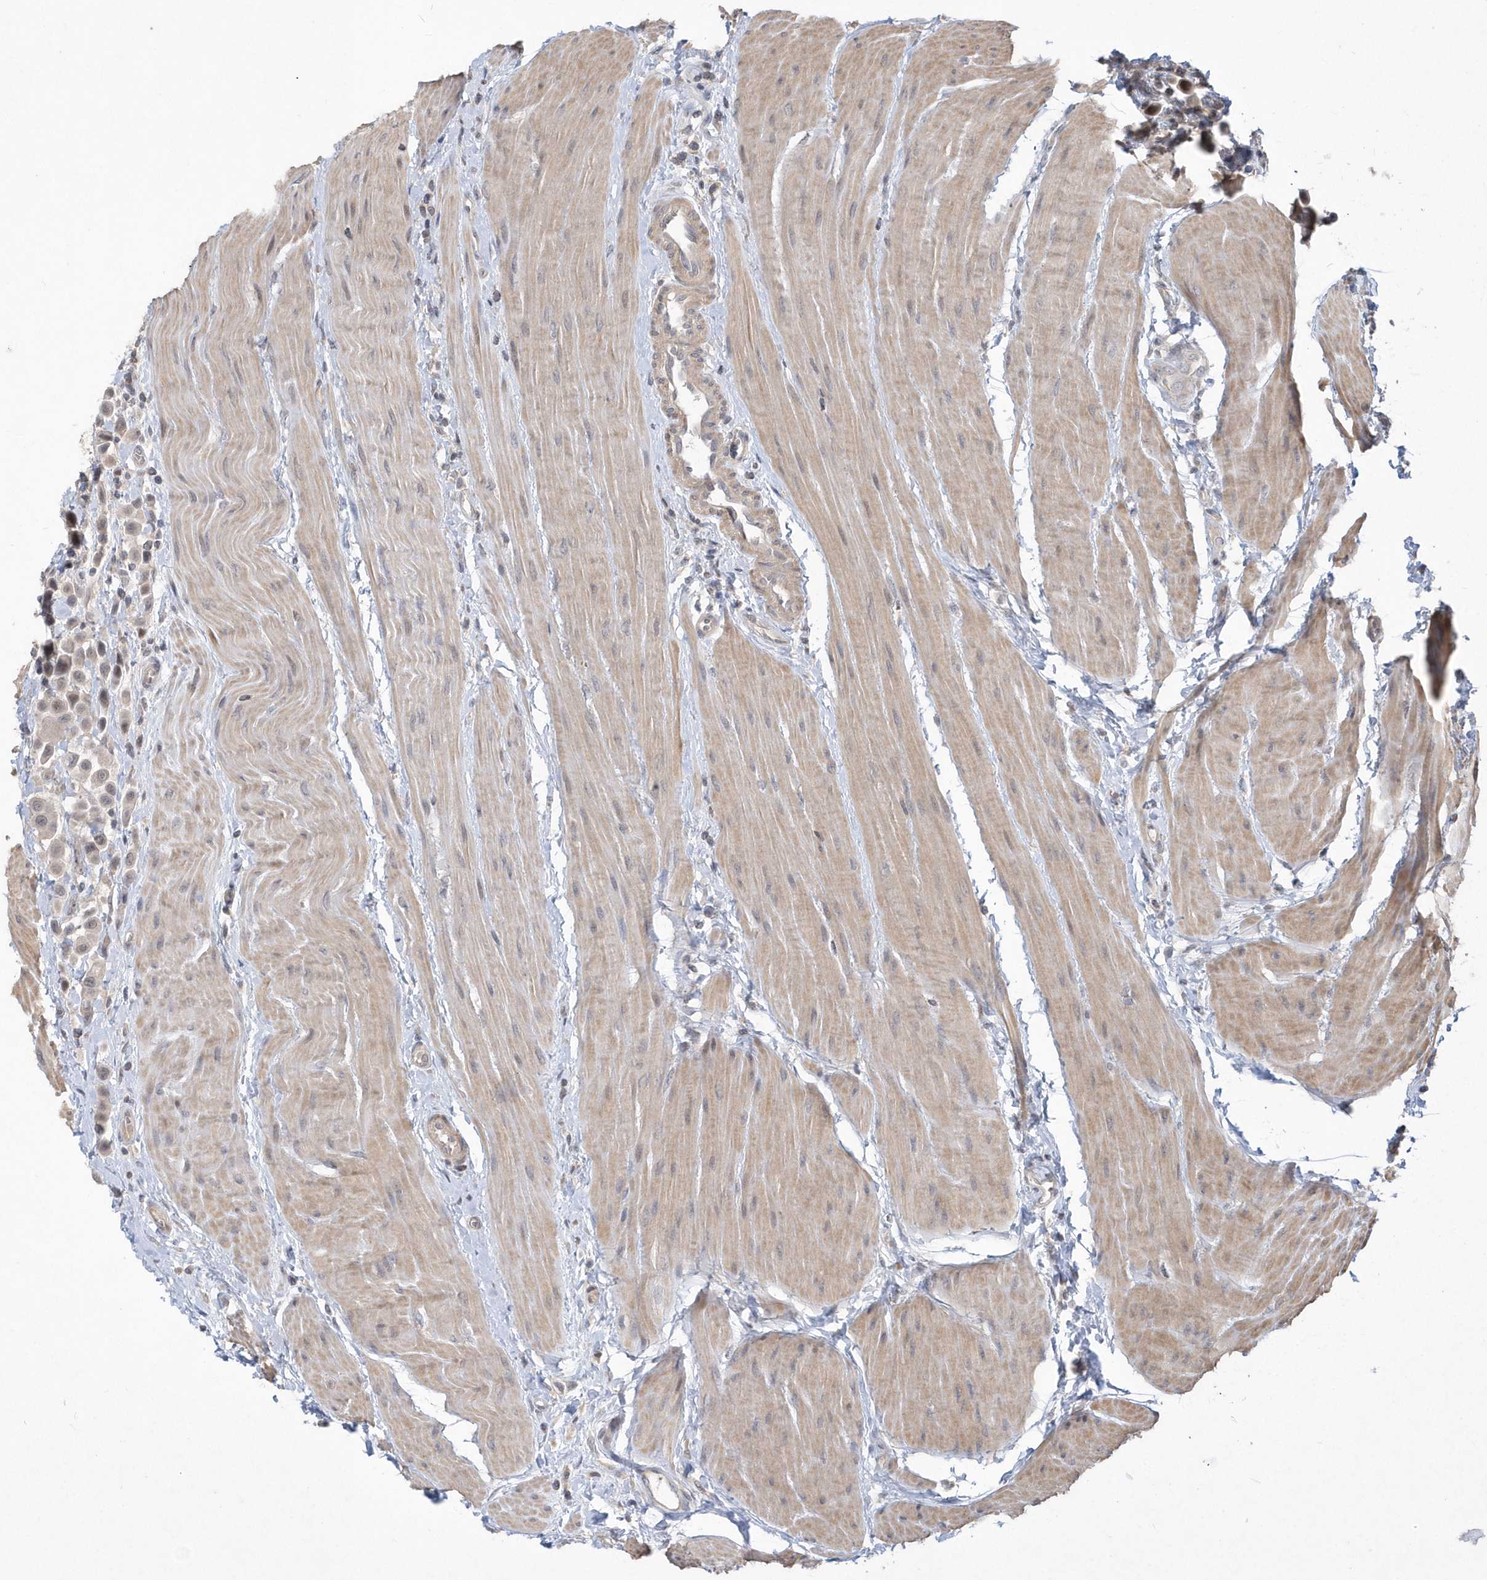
{"staining": {"intensity": "weak", "quantity": "<25%", "location": "cytoplasmic/membranous,nuclear"}, "tissue": "urothelial cancer", "cell_type": "Tumor cells", "image_type": "cancer", "snomed": [{"axis": "morphology", "description": "Urothelial carcinoma, High grade"}, {"axis": "topography", "description": "Urinary bladder"}], "caption": "Tumor cells show no significant protein positivity in urothelial cancer. (Immunohistochemistry (ihc), brightfield microscopy, high magnification).", "gene": "TSPEAR", "patient": {"sex": "male", "age": 50}}